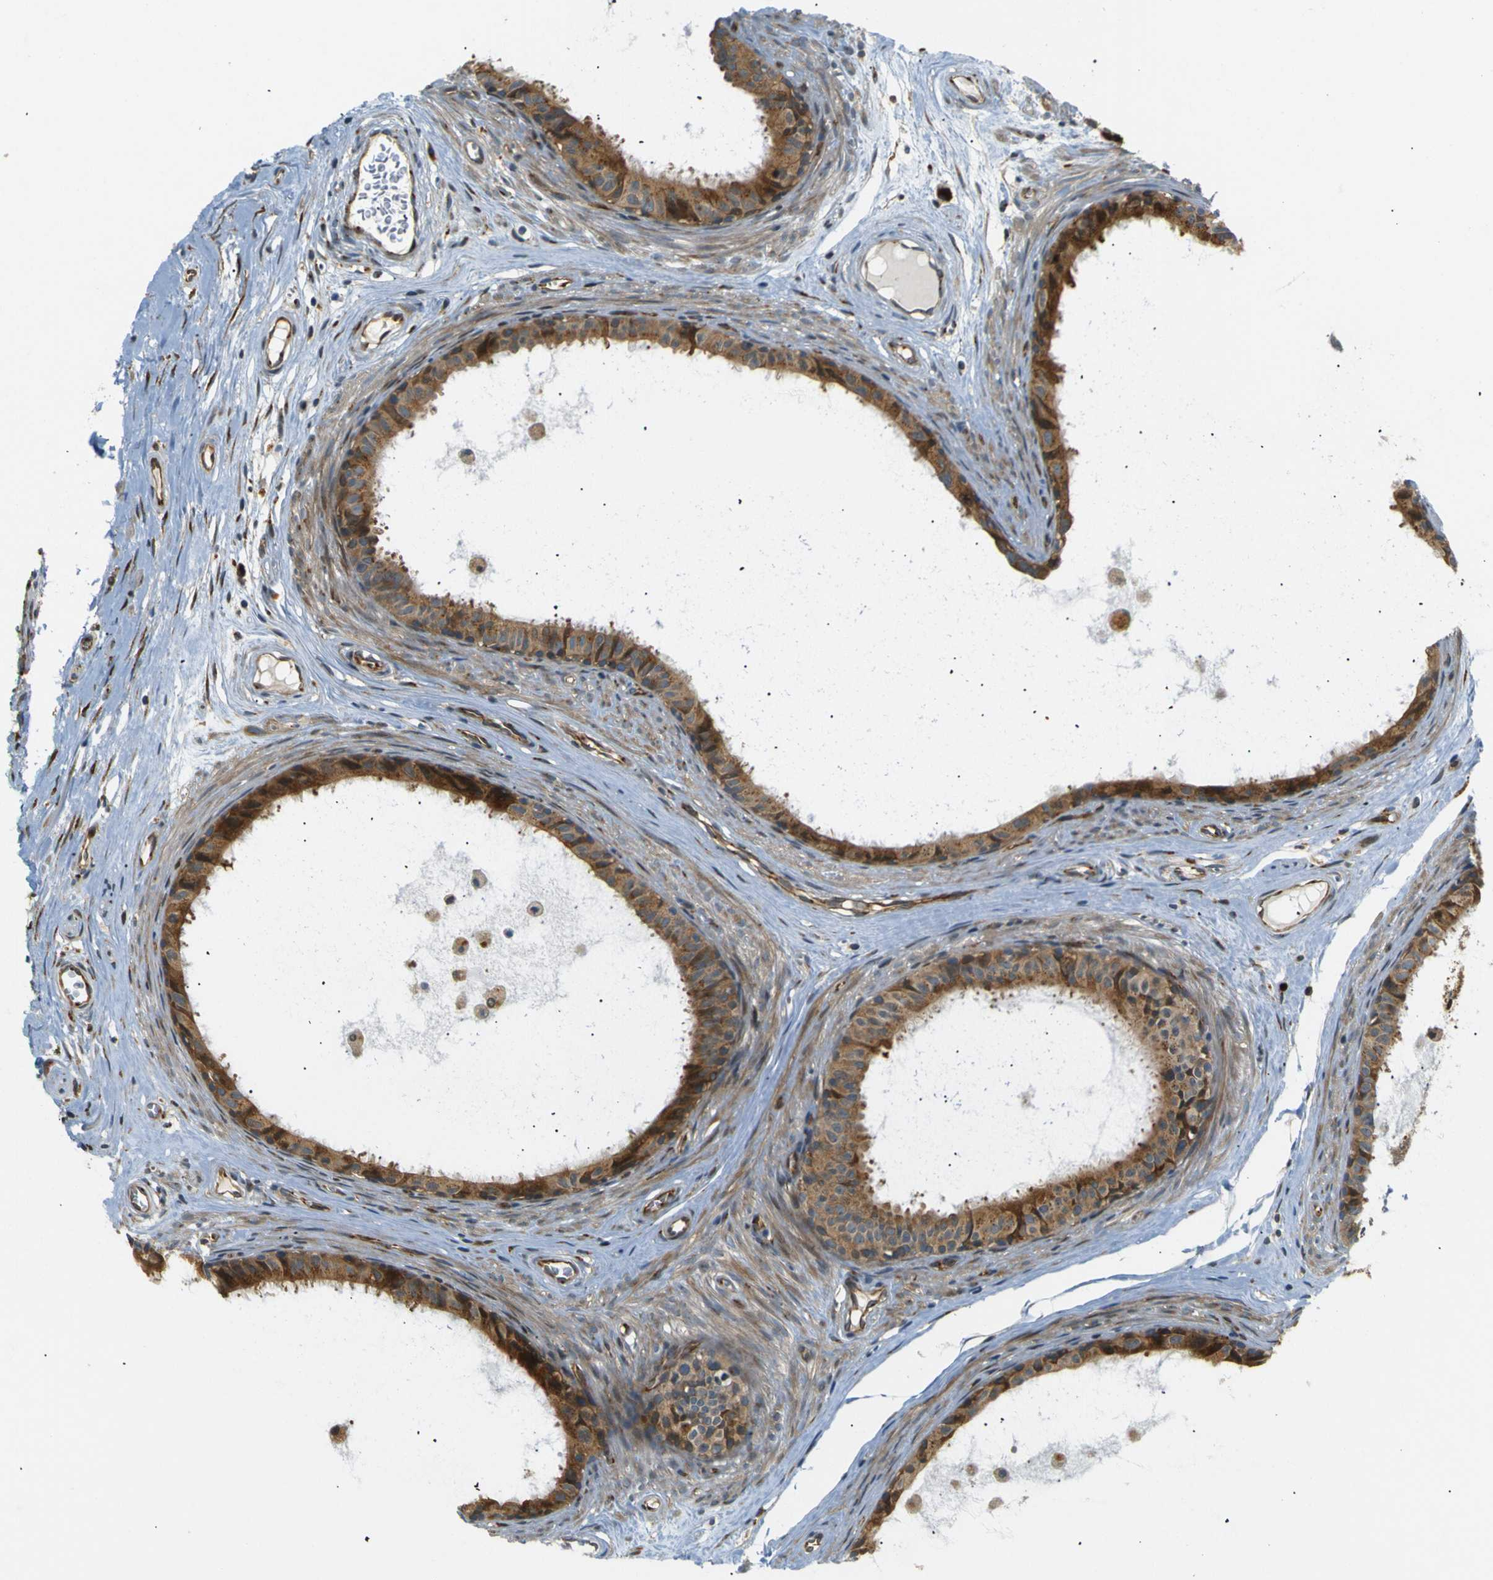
{"staining": {"intensity": "moderate", "quantity": ">75%", "location": "cytoplasmic/membranous"}, "tissue": "epididymis", "cell_type": "Glandular cells", "image_type": "normal", "snomed": [{"axis": "morphology", "description": "Normal tissue, NOS"}, {"axis": "morphology", "description": "Inflammation, NOS"}, {"axis": "topography", "description": "Epididymis"}], "caption": "Brown immunohistochemical staining in normal human epididymis demonstrates moderate cytoplasmic/membranous expression in about >75% of glandular cells. (DAB IHC, brown staining for protein, blue staining for nuclei).", "gene": "ABCE1", "patient": {"sex": "male", "age": 85}}